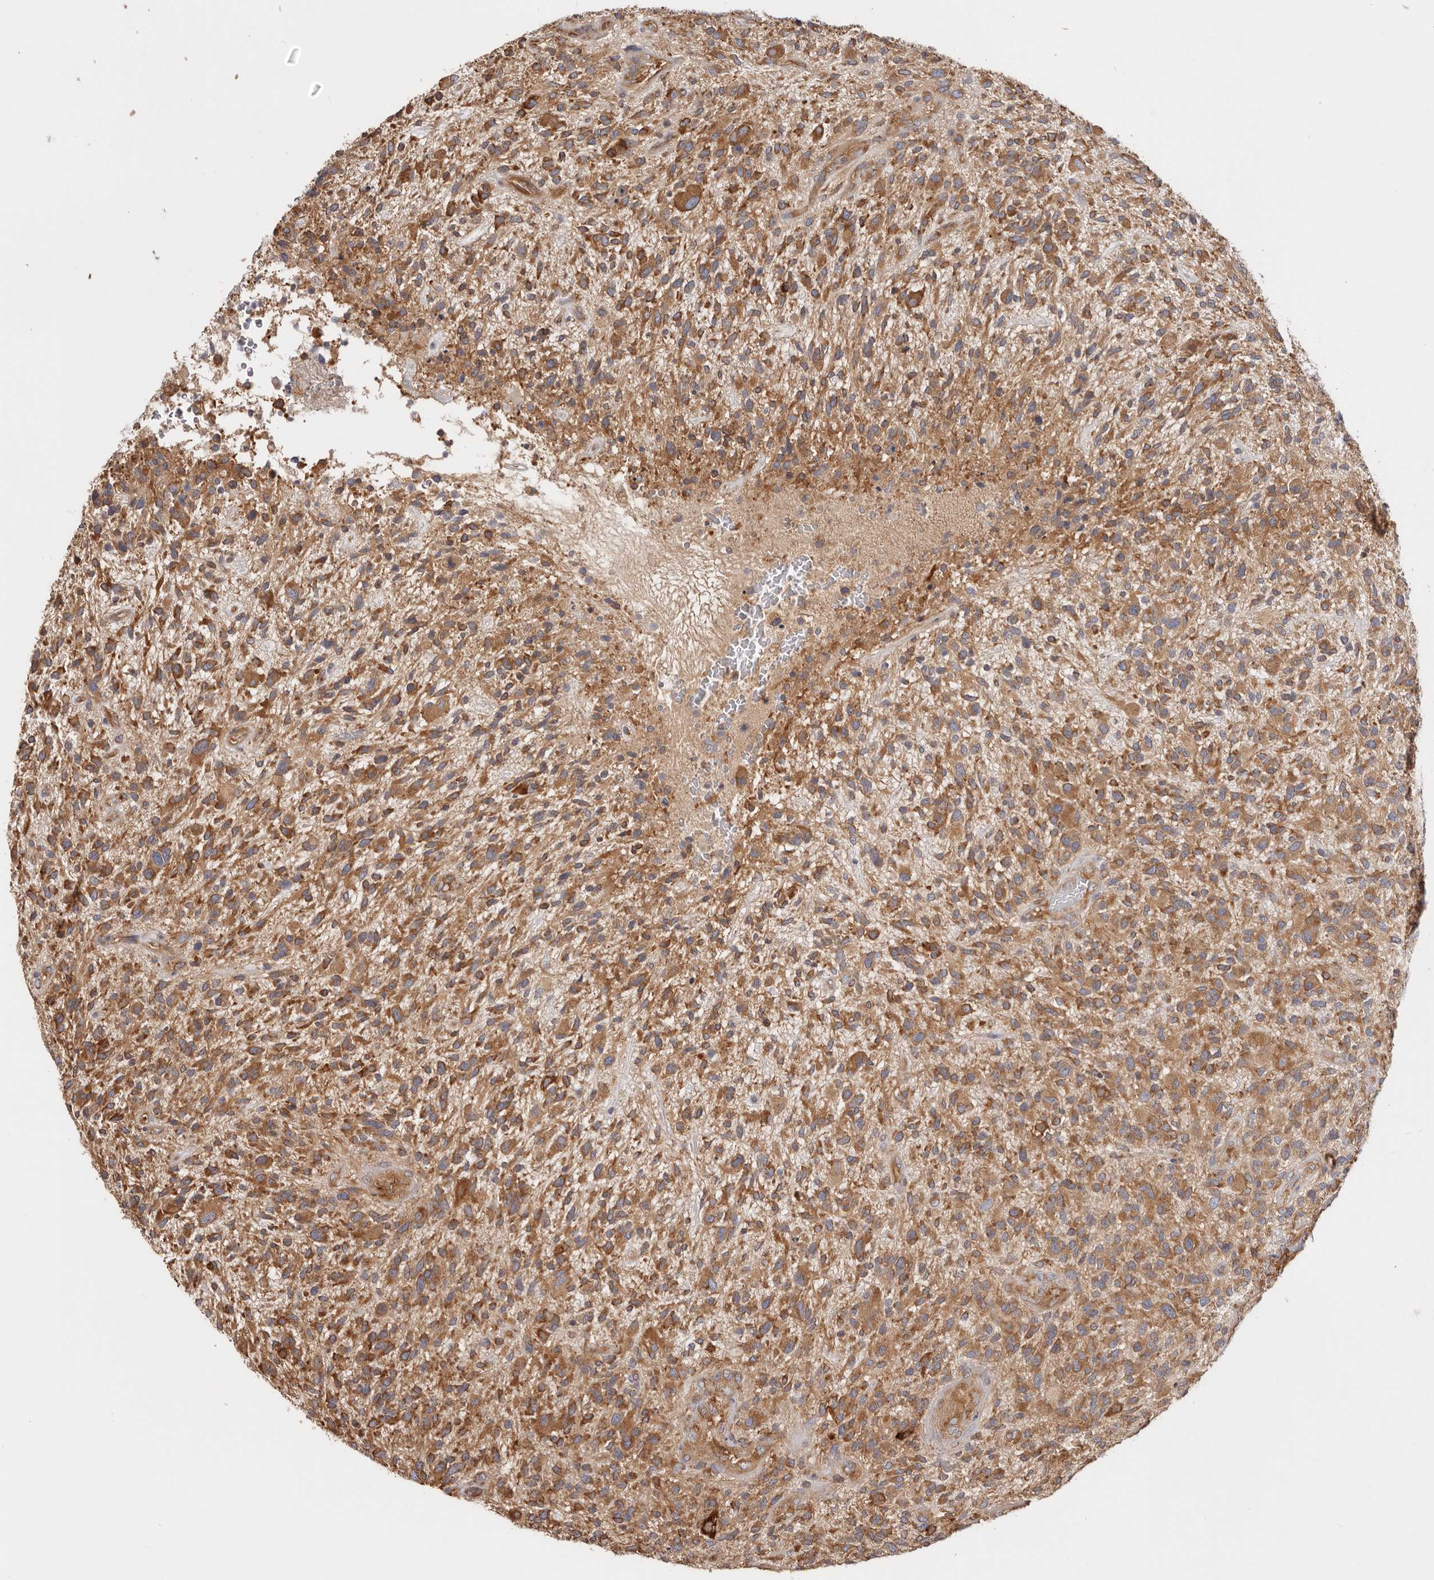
{"staining": {"intensity": "moderate", "quantity": ">75%", "location": "cytoplasmic/membranous"}, "tissue": "glioma", "cell_type": "Tumor cells", "image_type": "cancer", "snomed": [{"axis": "morphology", "description": "Glioma, malignant, High grade"}, {"axis": "topography", "description": "Brain"}], "caption": "Protein expression analysis of malignant glioma (high-grade) displays moderate cytoplasmic/membranous expression in about >75% of tumor cells.", "gene": "EPRS1", "patient": {"sex": "male", "age": 47}}